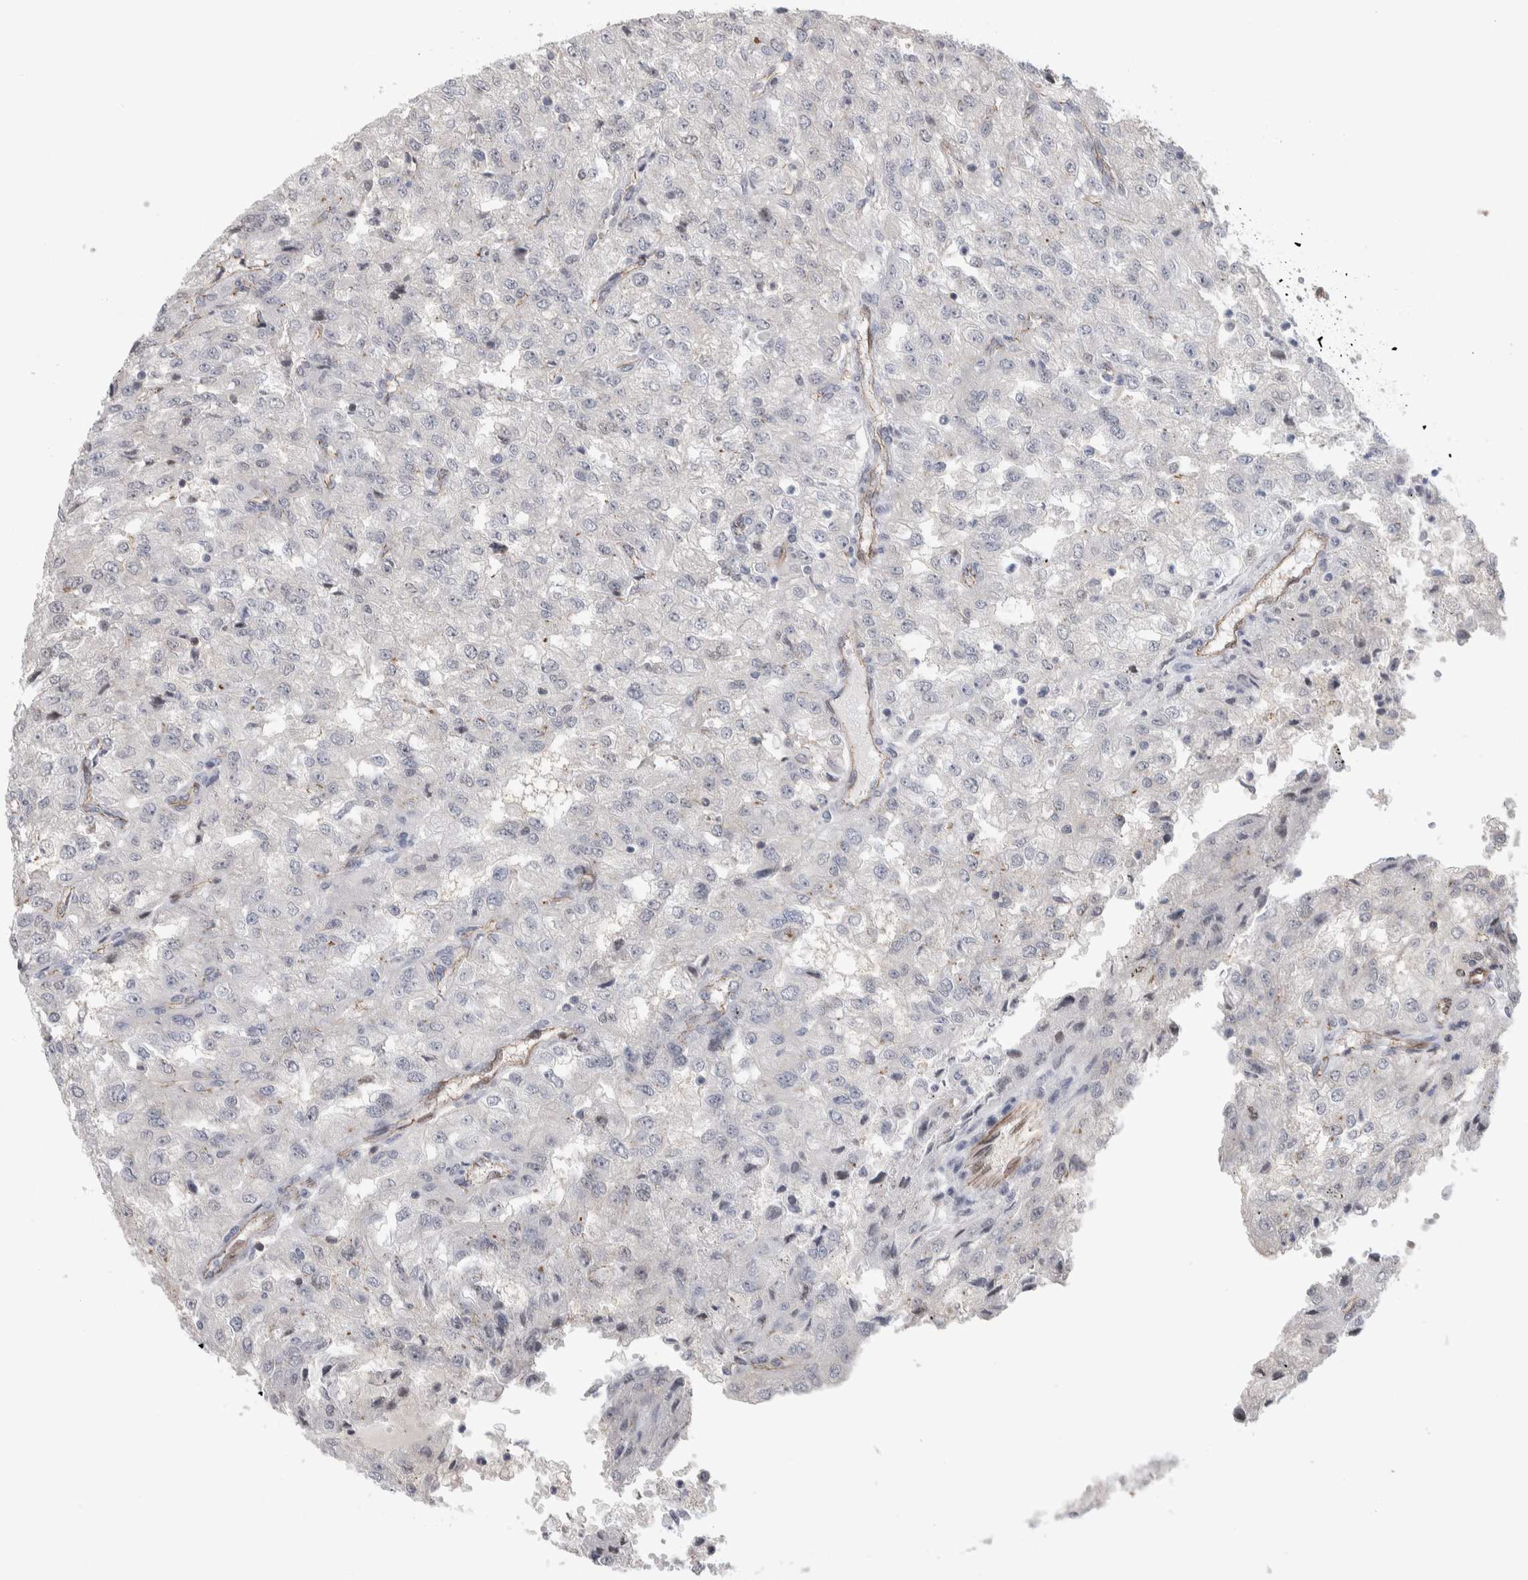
{"staining": {"intensity": "negative", "quantity": "none", "location": "none"}, "tissue": "renal cancer", "cell_type": "Tumor cells", "image_type": "cancer", "snomed": [{"axis": "morphology", "description": "Adenocarcinoma, NOS"}, {"axis": "topography", "description": "Kidney"}], "caption": "A photomicrograph of human renal cancer (adenocarcinoma) is negative for staining in tumor cells.", "gene": "ZBTB49", "patient": {"sex": "female", "age": 54}}